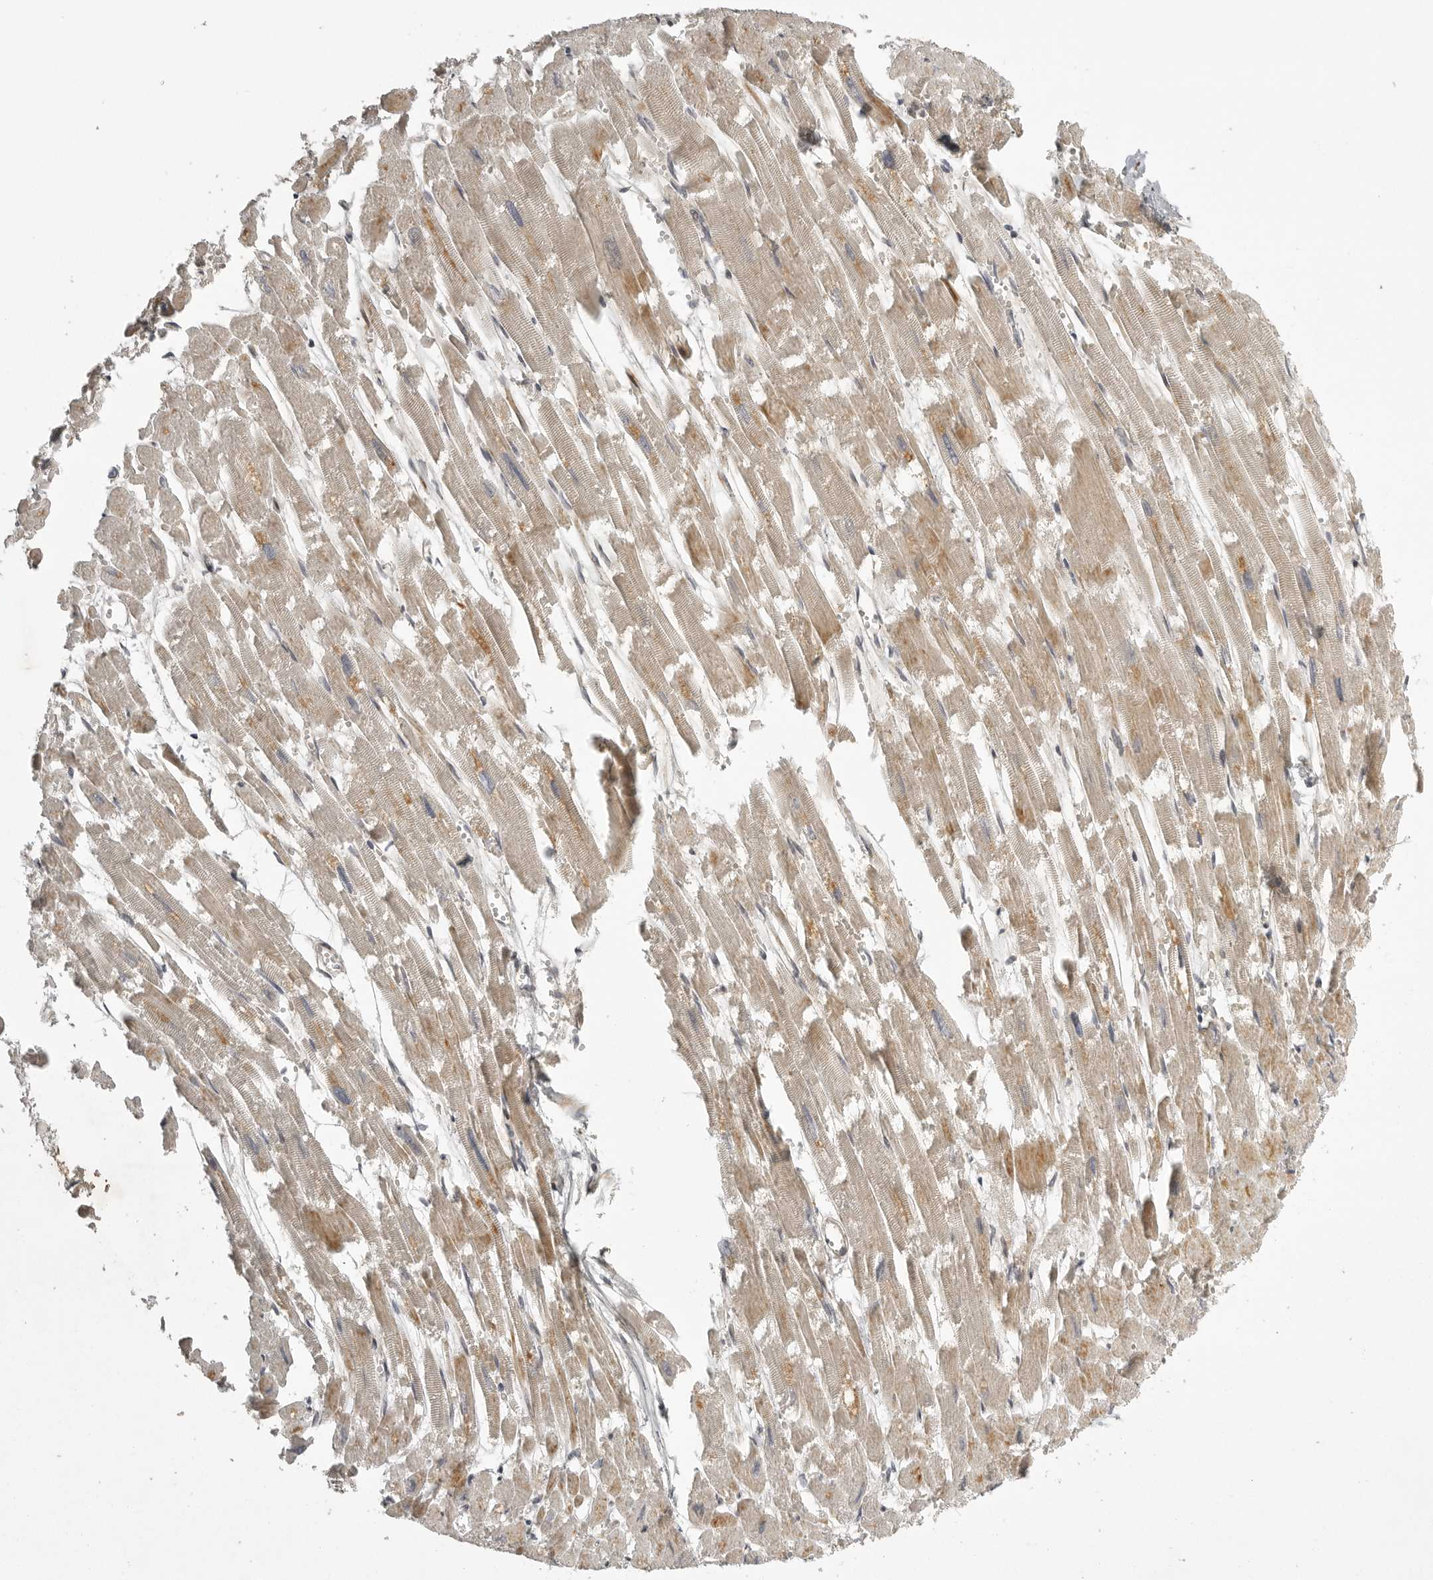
{"staining": {"intensity": "moderate", "quantity": "25%-75%", "location": "cytoplasmic/membranous"}, "tissue": "heart muscle", "cell_type": "Cardiomyocytes", "image_type": "normal", "snomed": [{"axis": "morphology", "description": "Normal tissue, NOS"}, {"axis": "topography", "description": "Heart"}], "caption": "The image shows staining of normal heart muscle, revealing moderate cytoplasmic/membranous protein positivity (brown color) within cardiomyocytes.", "gene": "NARS2", "patient": {"sex": "male", "age": 54}}